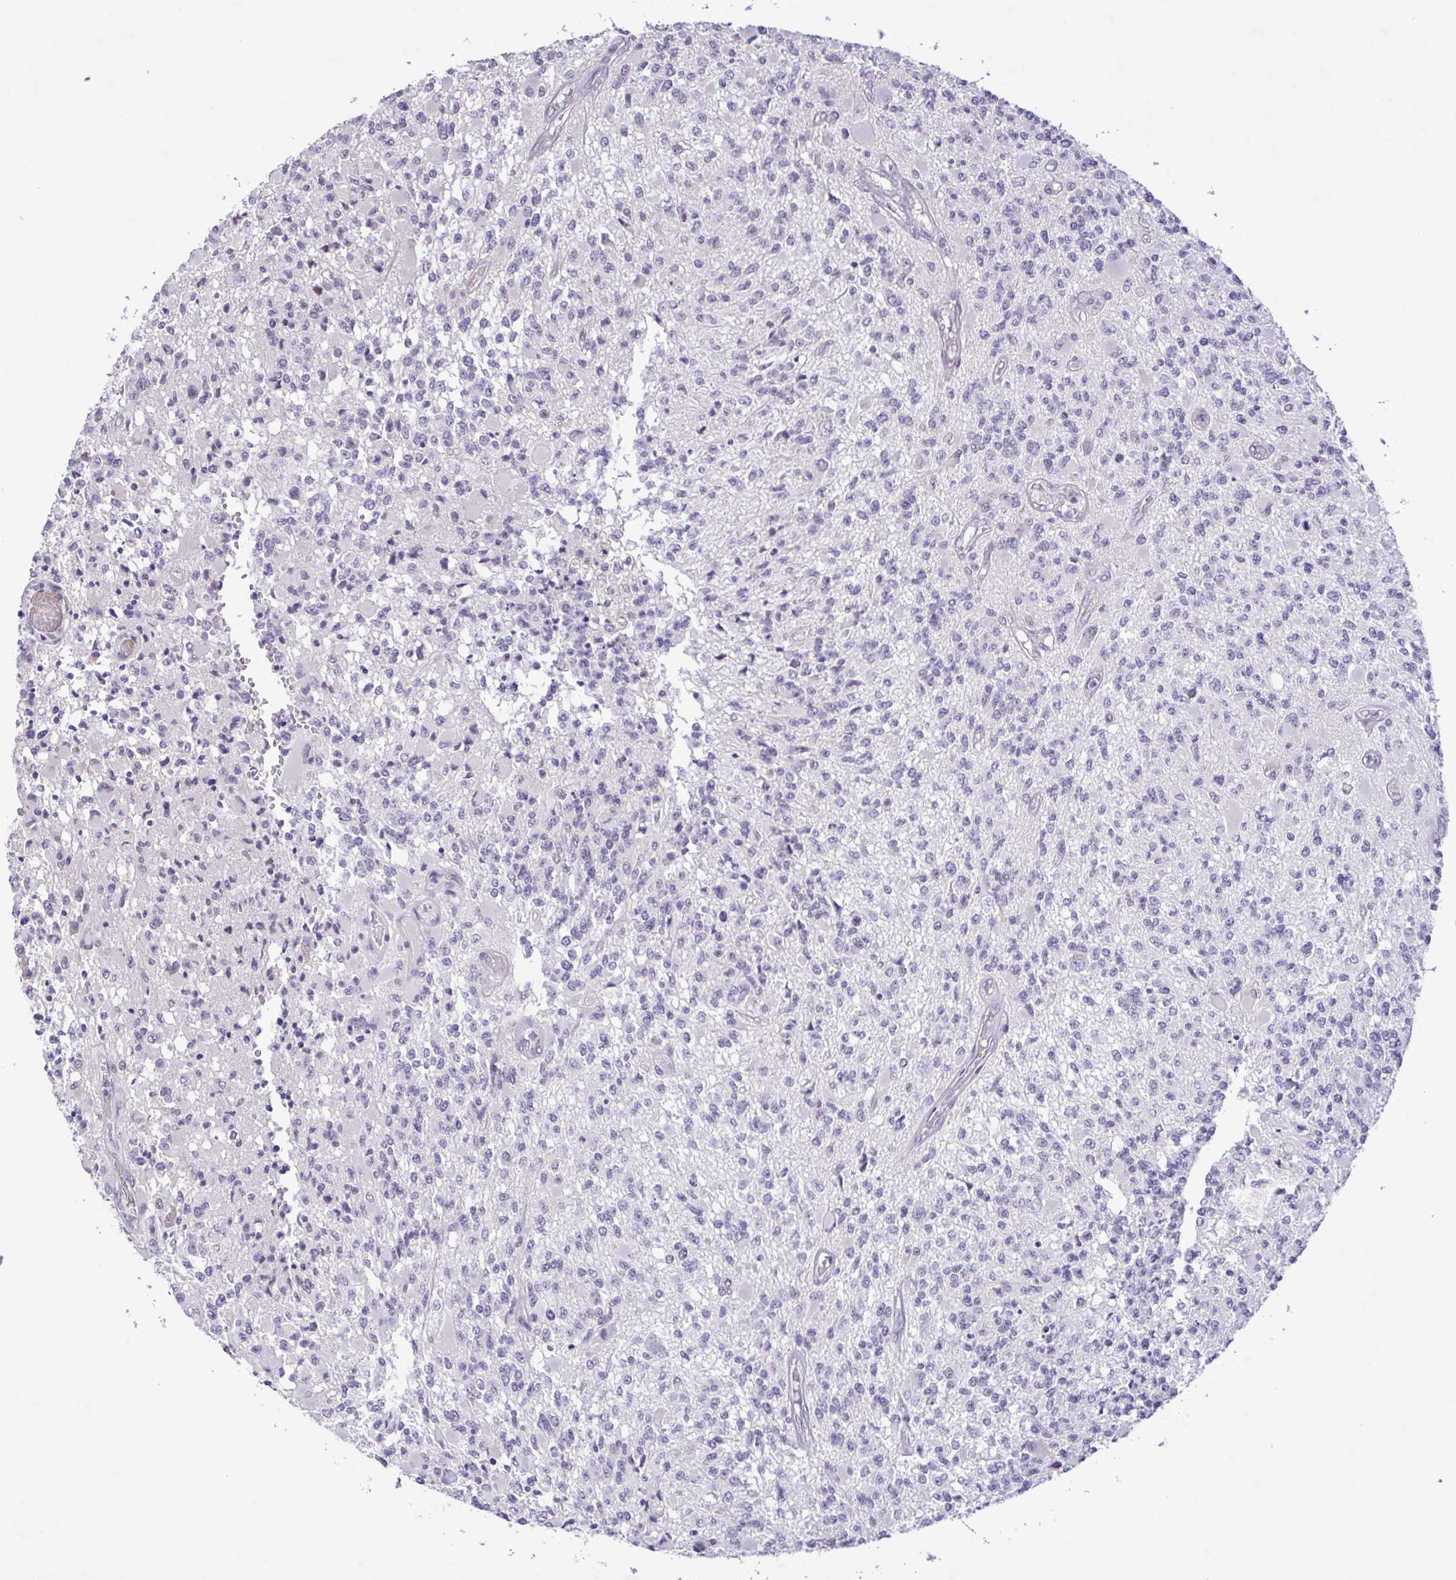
{"staining": {"intensity": "negative", "quantity": "none", "location": "none"}, "tissue": "glioma", "cell_type": "Tumor cells", "image_type": "cancer", "snomed": [{"axis": "morphology", "description": "Glioma, malignant, High grade"}, {"axis": "topography", "description": "Brain"}], "caption": "Malignant glioma (high-grade) was stained to show a protein in brown. There is no significant staining in tumor cells.", "gene": "IL1RN", "patient": {"sex": "female", "age": 63}}